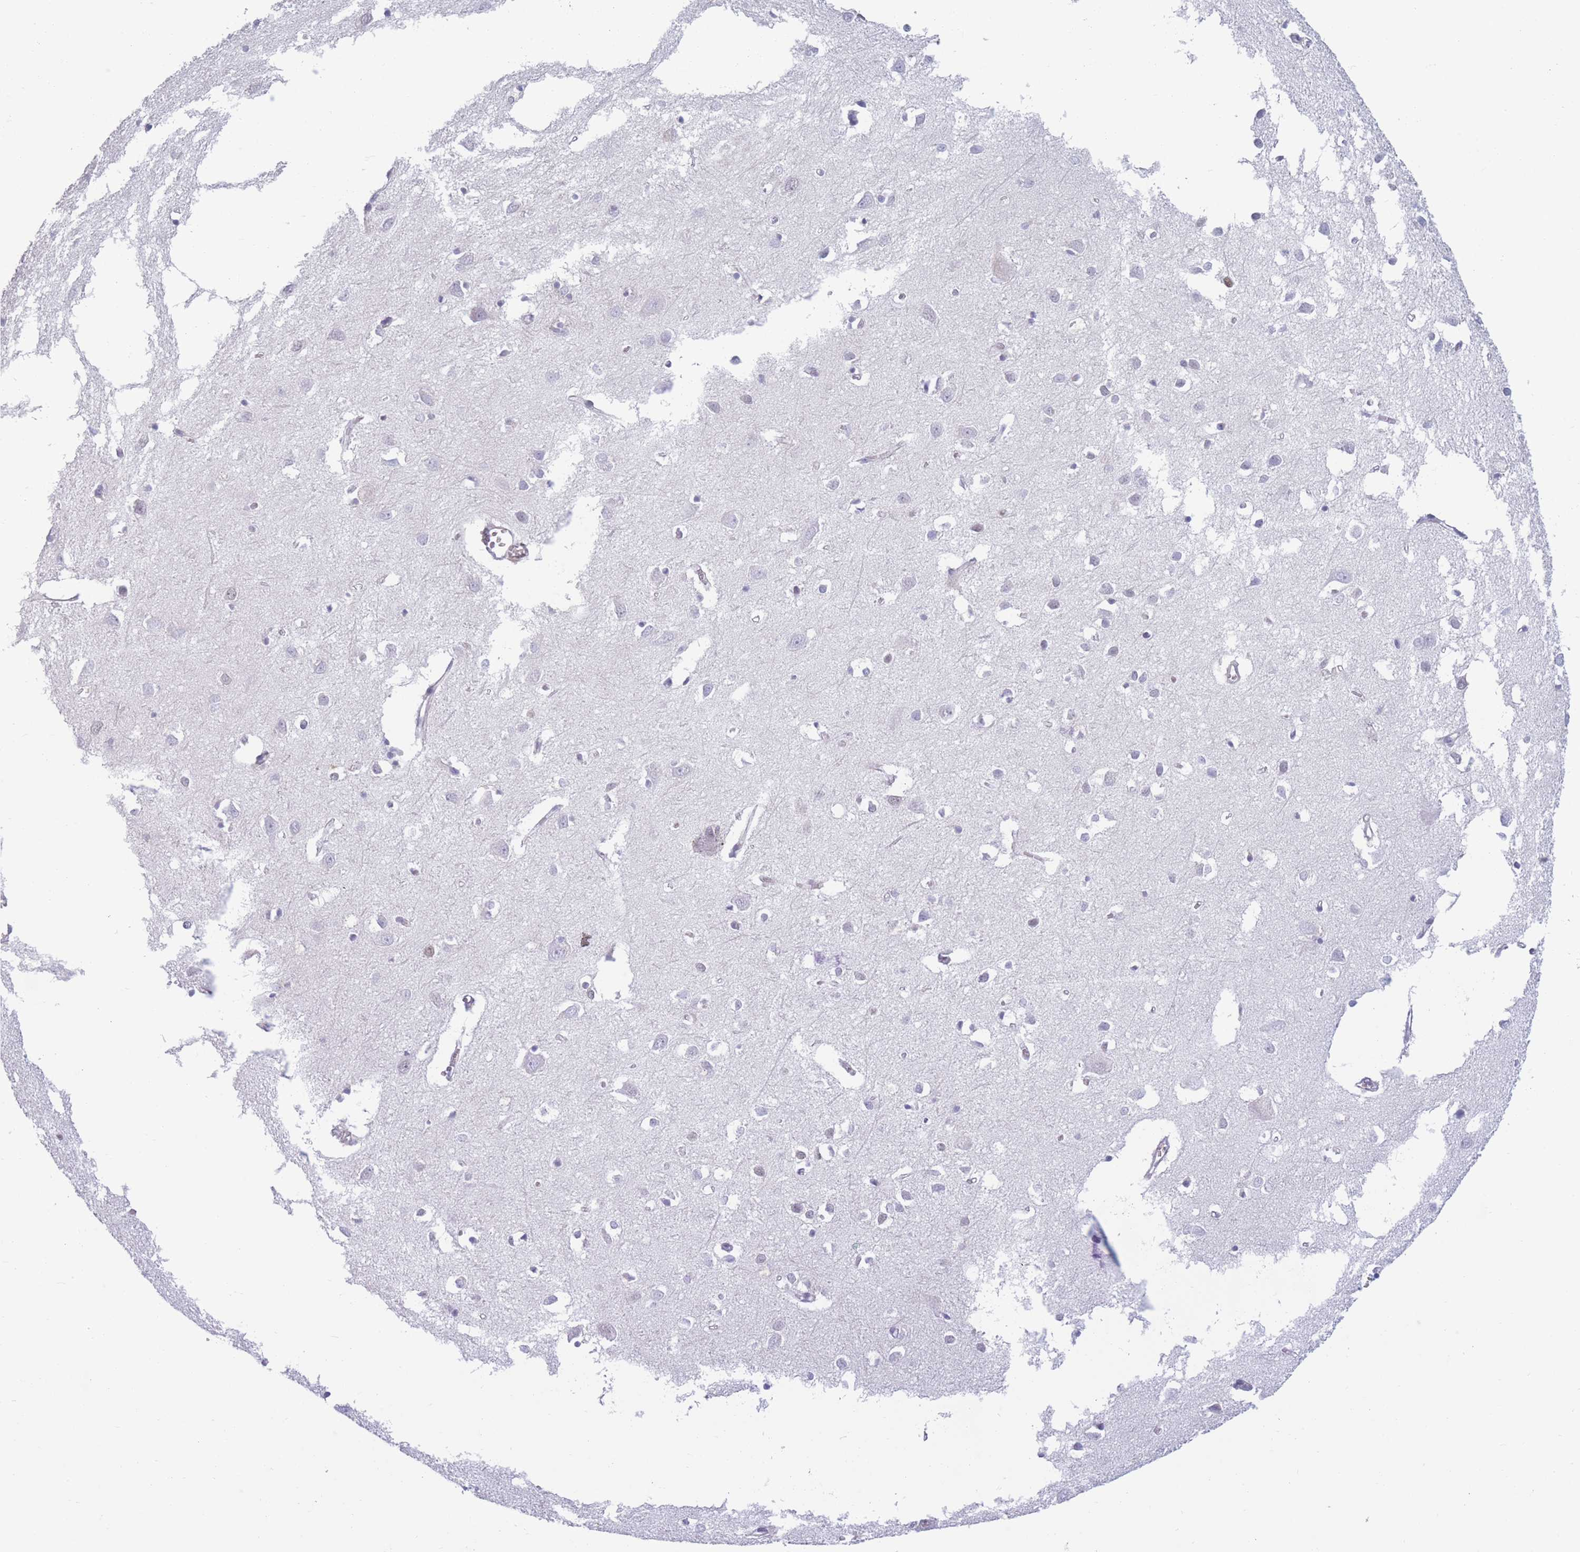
{"staining": {"intensity": "negative", "quantity": "none", "location": "none"}, "tissue": "cerebral cortex", "cell_type": "Endothelial cells", "image_type": "normal", "snomed": [{"axis": "morphology", "description": "Normal tissue, NOS"}, {"axis": "topography", "description": "Cerebral cortex"}], "caption": "A high-resolution histopathology image shows immunohistochemistry (IHC) staining of benign cerebral cortex, which shows no significant positivity in endothelial cells.", "gene": "PODXL", "patient": {"sex": "female", "age": 64}}